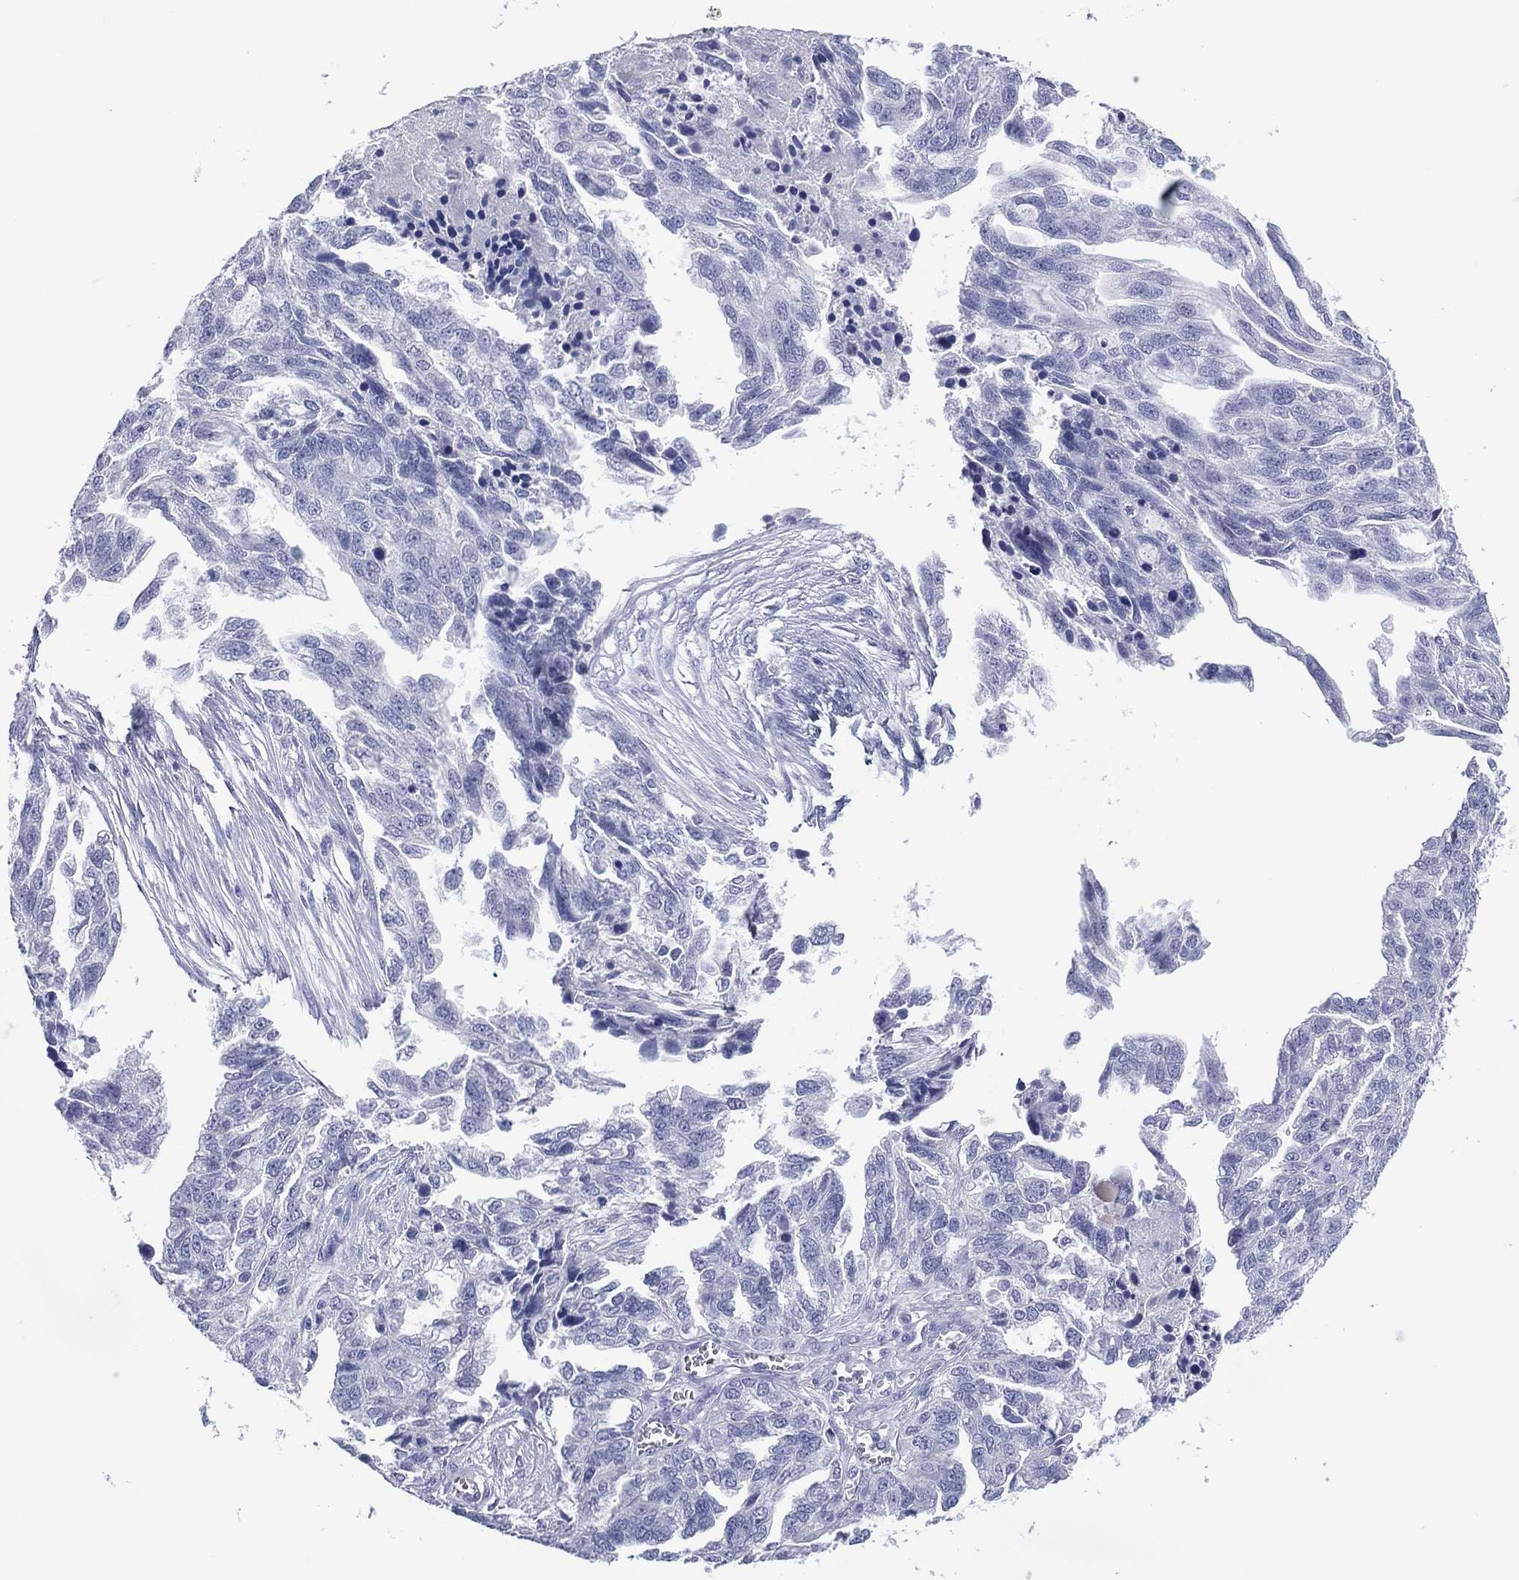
{"staining": {"intensity": "negative", "quantity": "none", "location": "none"}, "tissue": "ovarian cancer", "cell_type": "Tumor cells", "image_type": "cancer", "snomed": [{"axis": "morphology", "description": "Cystadenocarcinoma, serous, NOS"}, {"axis": "topography", "description": "Ovary"}], "caption": "Tumor cells show no significant protein staining in serous cystadenocarcinoma (ovarian).", "gene": "UTF1", "patient": {"sex": "female", "age": 51}}